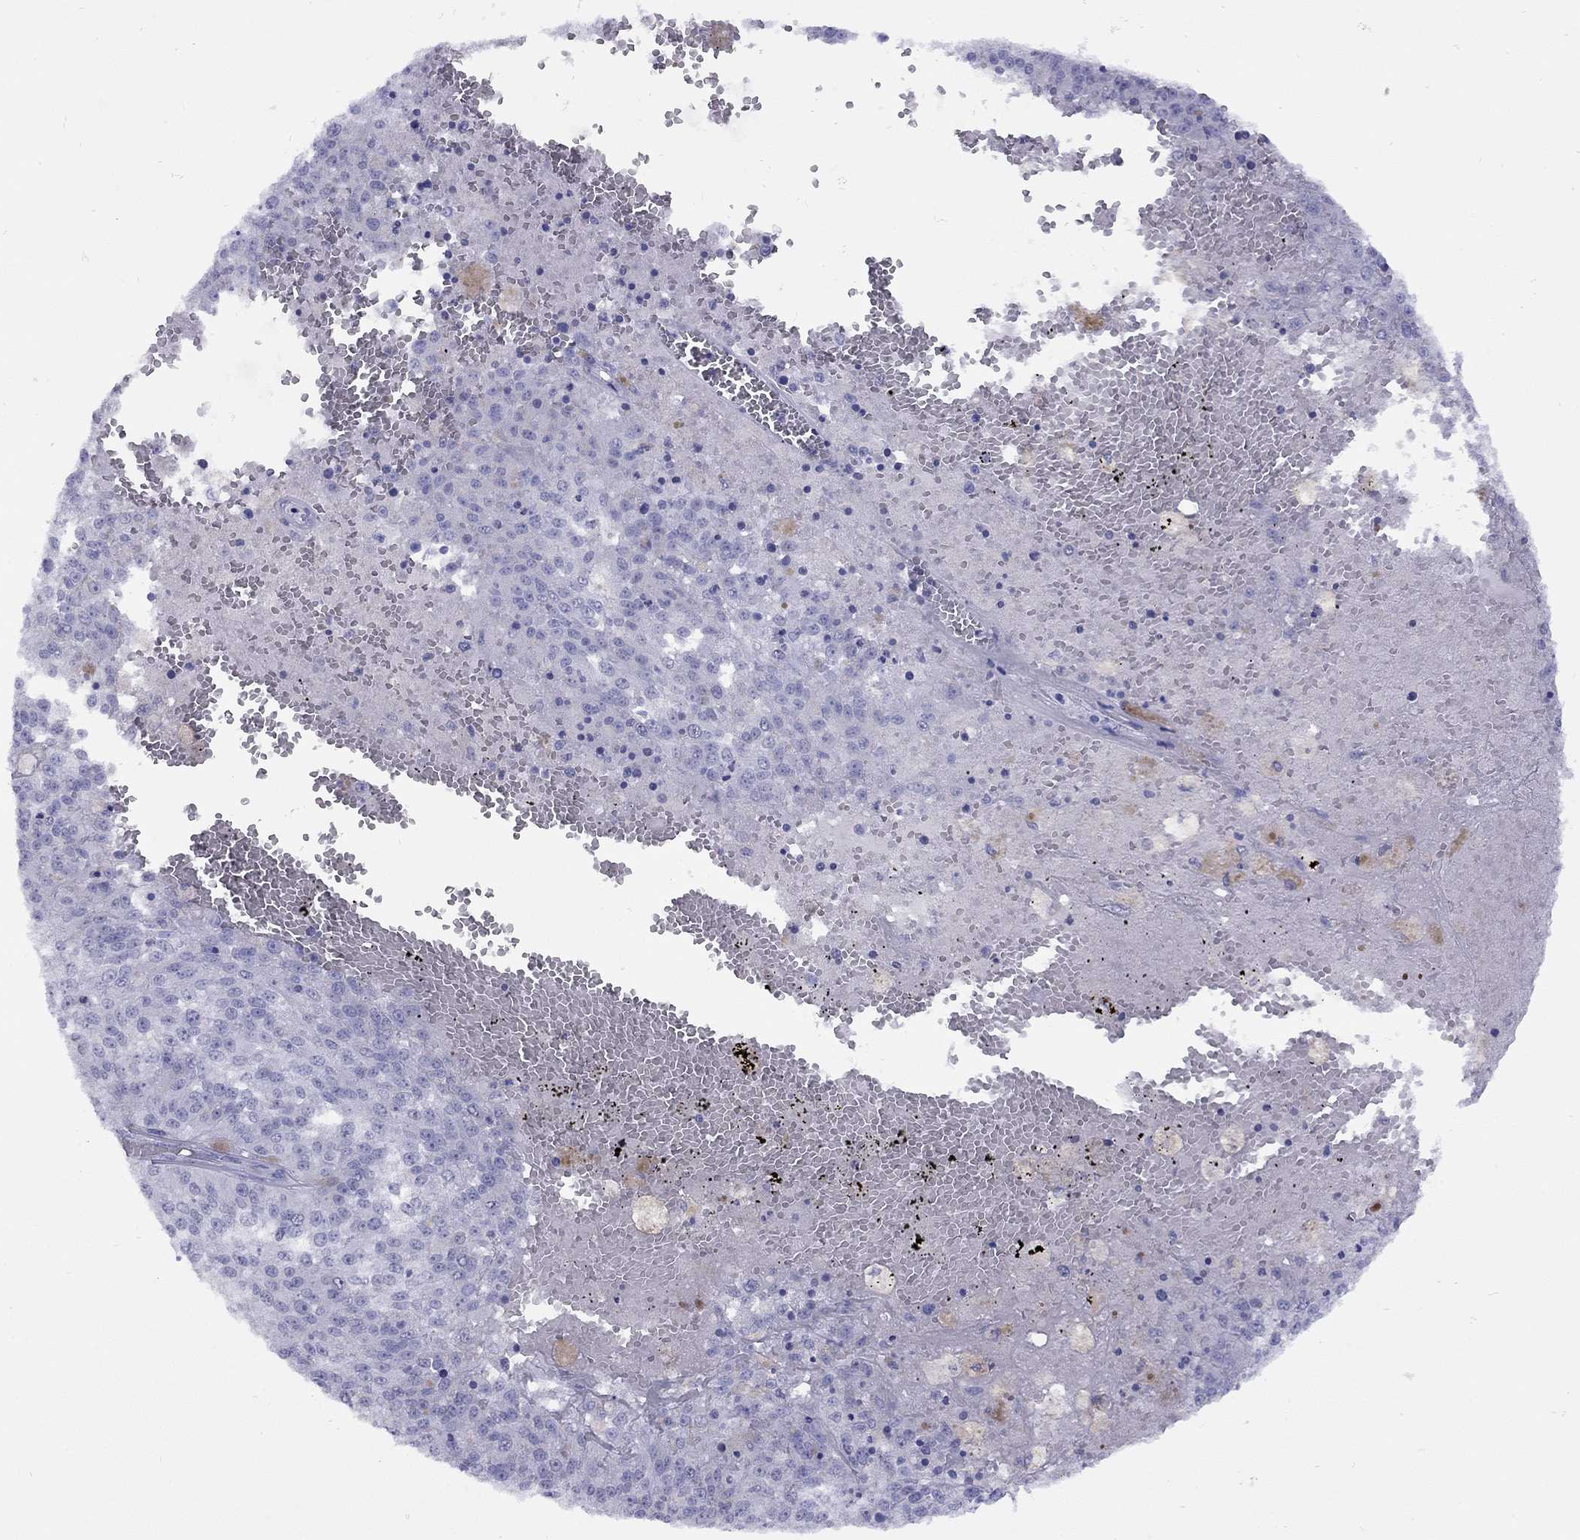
{"staining": {"intensity": "negative", "quantity": "none", "location": "none"}, "tissue": "melanoma", "cell_type": "Tumor cells", "image_type": "cancer", "snomed": [{"axis": "morphology", "description": "Malignant melanoma, Metastatic site"}, {"axis": "topography", "description": "Lymph node"}], "caption": "Melanoma was stained to show a protein in brown. There is no significant positivity in tumor cells.", "gene": "GRIA2", "patient": {"sex": "female", "age": 64}}